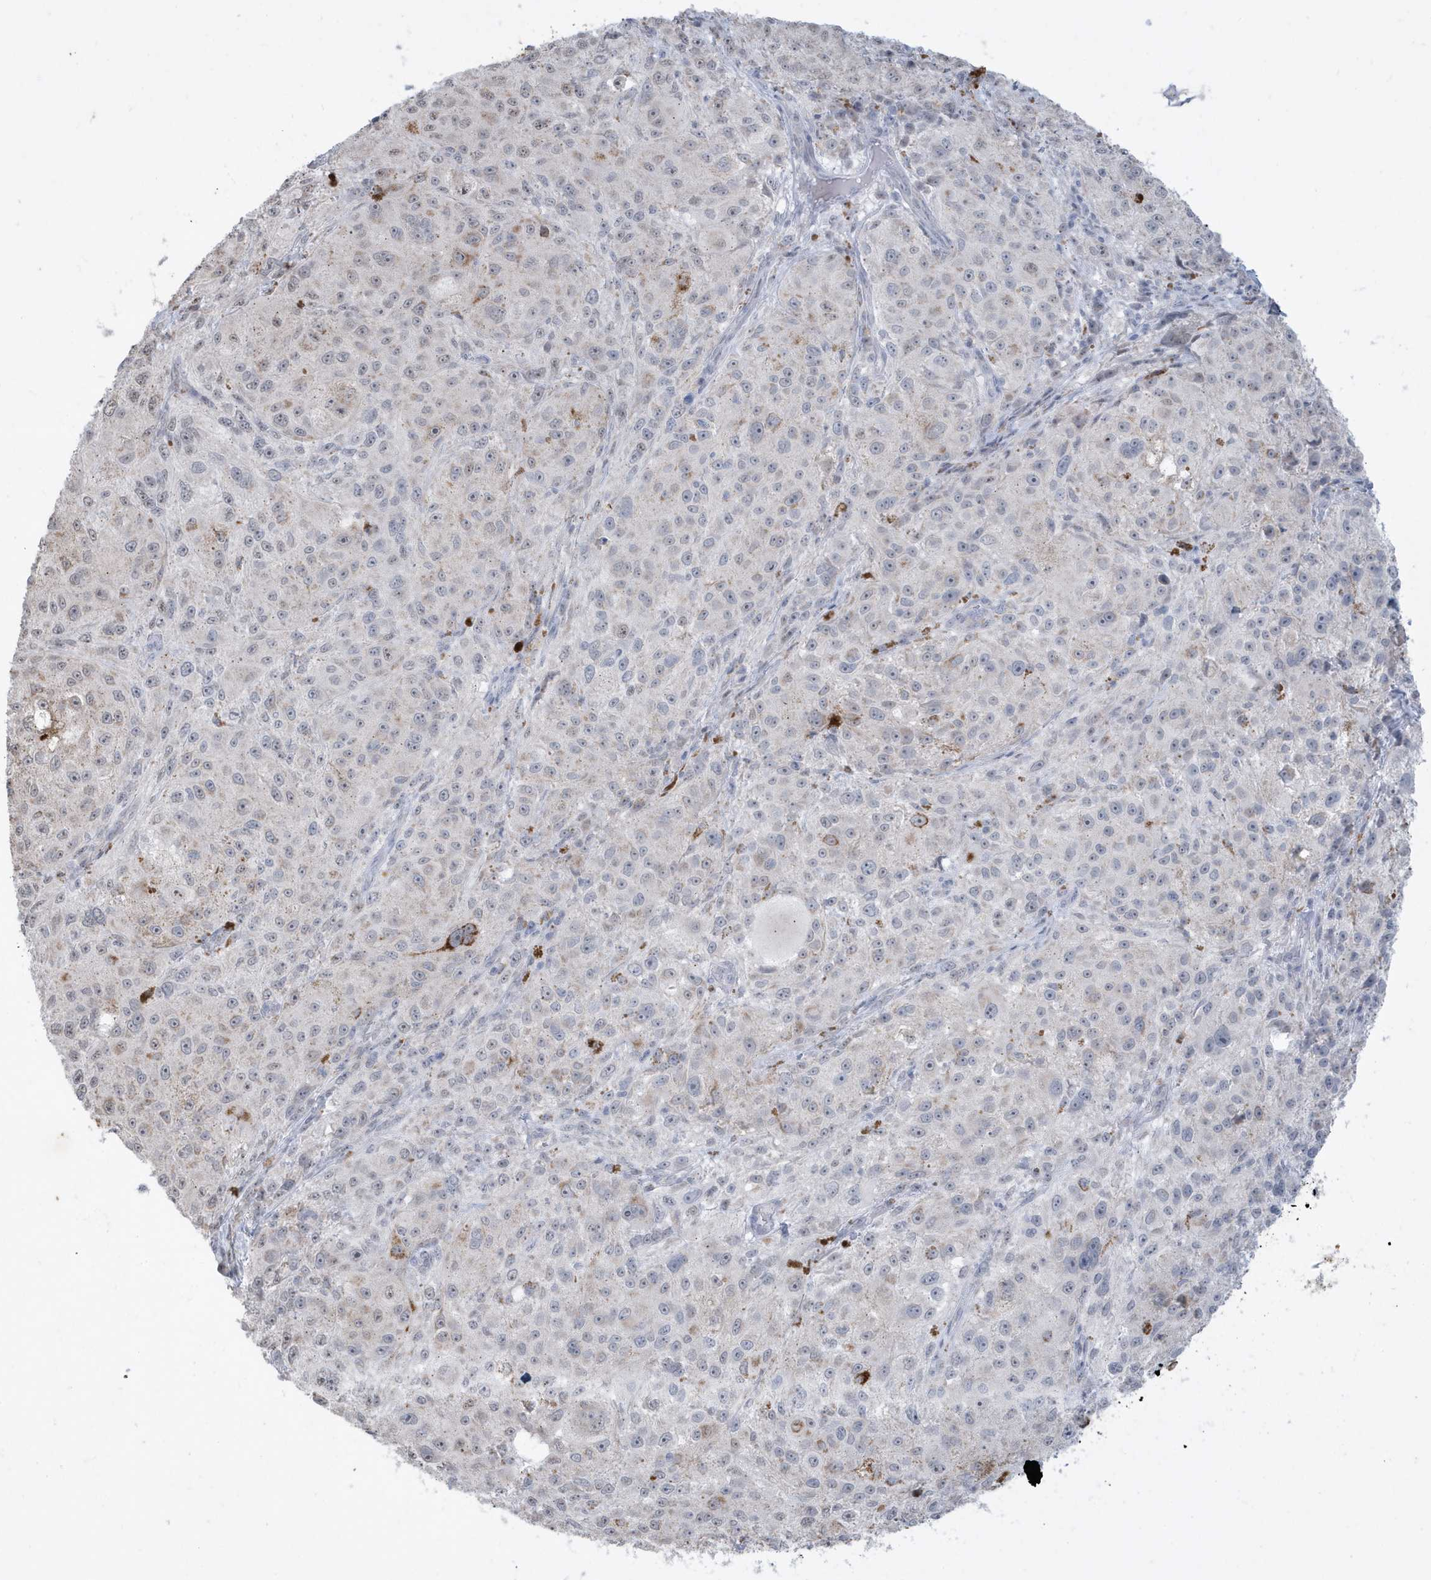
{"staining": {"intensity": "moderate", "quantity": "<25%", "location": "cytoplasmic/membranous"}, "tissue": "melanoma", "cell_type": "Tumor cells", "image_type": "cancer", "snomed": [{"axis": "morphology", "description": "Necrosis, NOS"}, {"axis": "morphology", "description": "Malignant melanoma, NOS"}, {"axis": "topography", "description": "Skin"}], "caption": "Melanoma was stained to show a protein in brown. There is low levels of moderate cytoplasmic/membranous staining in about <25% of tumor cells. The staining was performed using DAB, with brown indicating positive protein expression. Nuclei are stained blue with hematoxylin.", "gene": "FNDC1", "patient": {"sex": "female", "age": 87}}